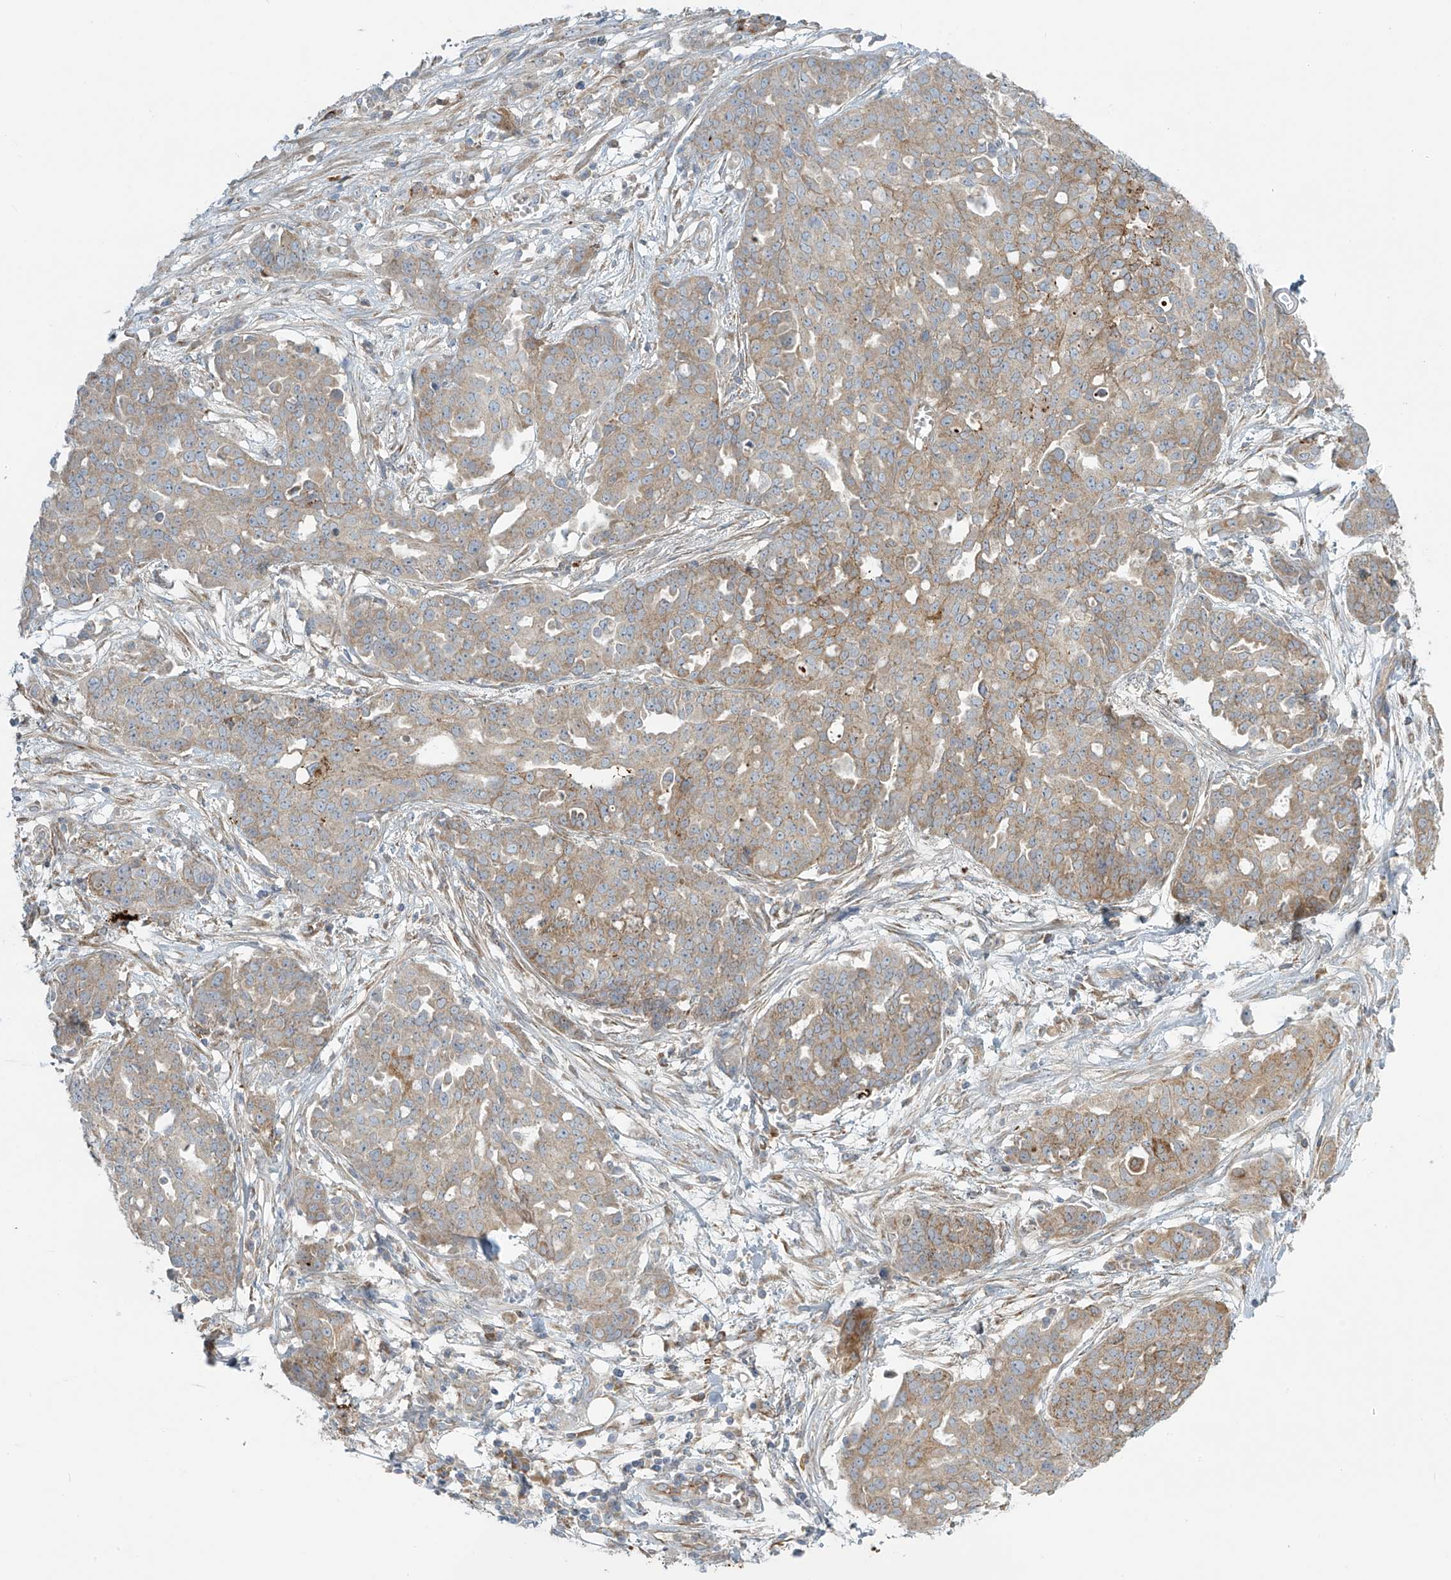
{"staining": {"intensity": "moderate", "quantity": "25%-75%", "location": "cytoplasmic/membranous"}, "tissue": "ovarian cancer", "cell_type": "Tumor cells", "image_type": "cancer", "snomed": [{"axis": "morphology", "description": "Cystadenocarcinoma, serous, NOS"}, {"axis": "topography", "description": "Soft tissue"}, {"axis": "topography", "description": "Ovary"}], "caption": "A medium amount of moderate cytoplasmic/membranous staining is appreciated in approximately 25%-75% of tumor cells in ovarian cancer tissue.", "gene": "LZTS3", "patient": {"sex": "female", "age": 57}}